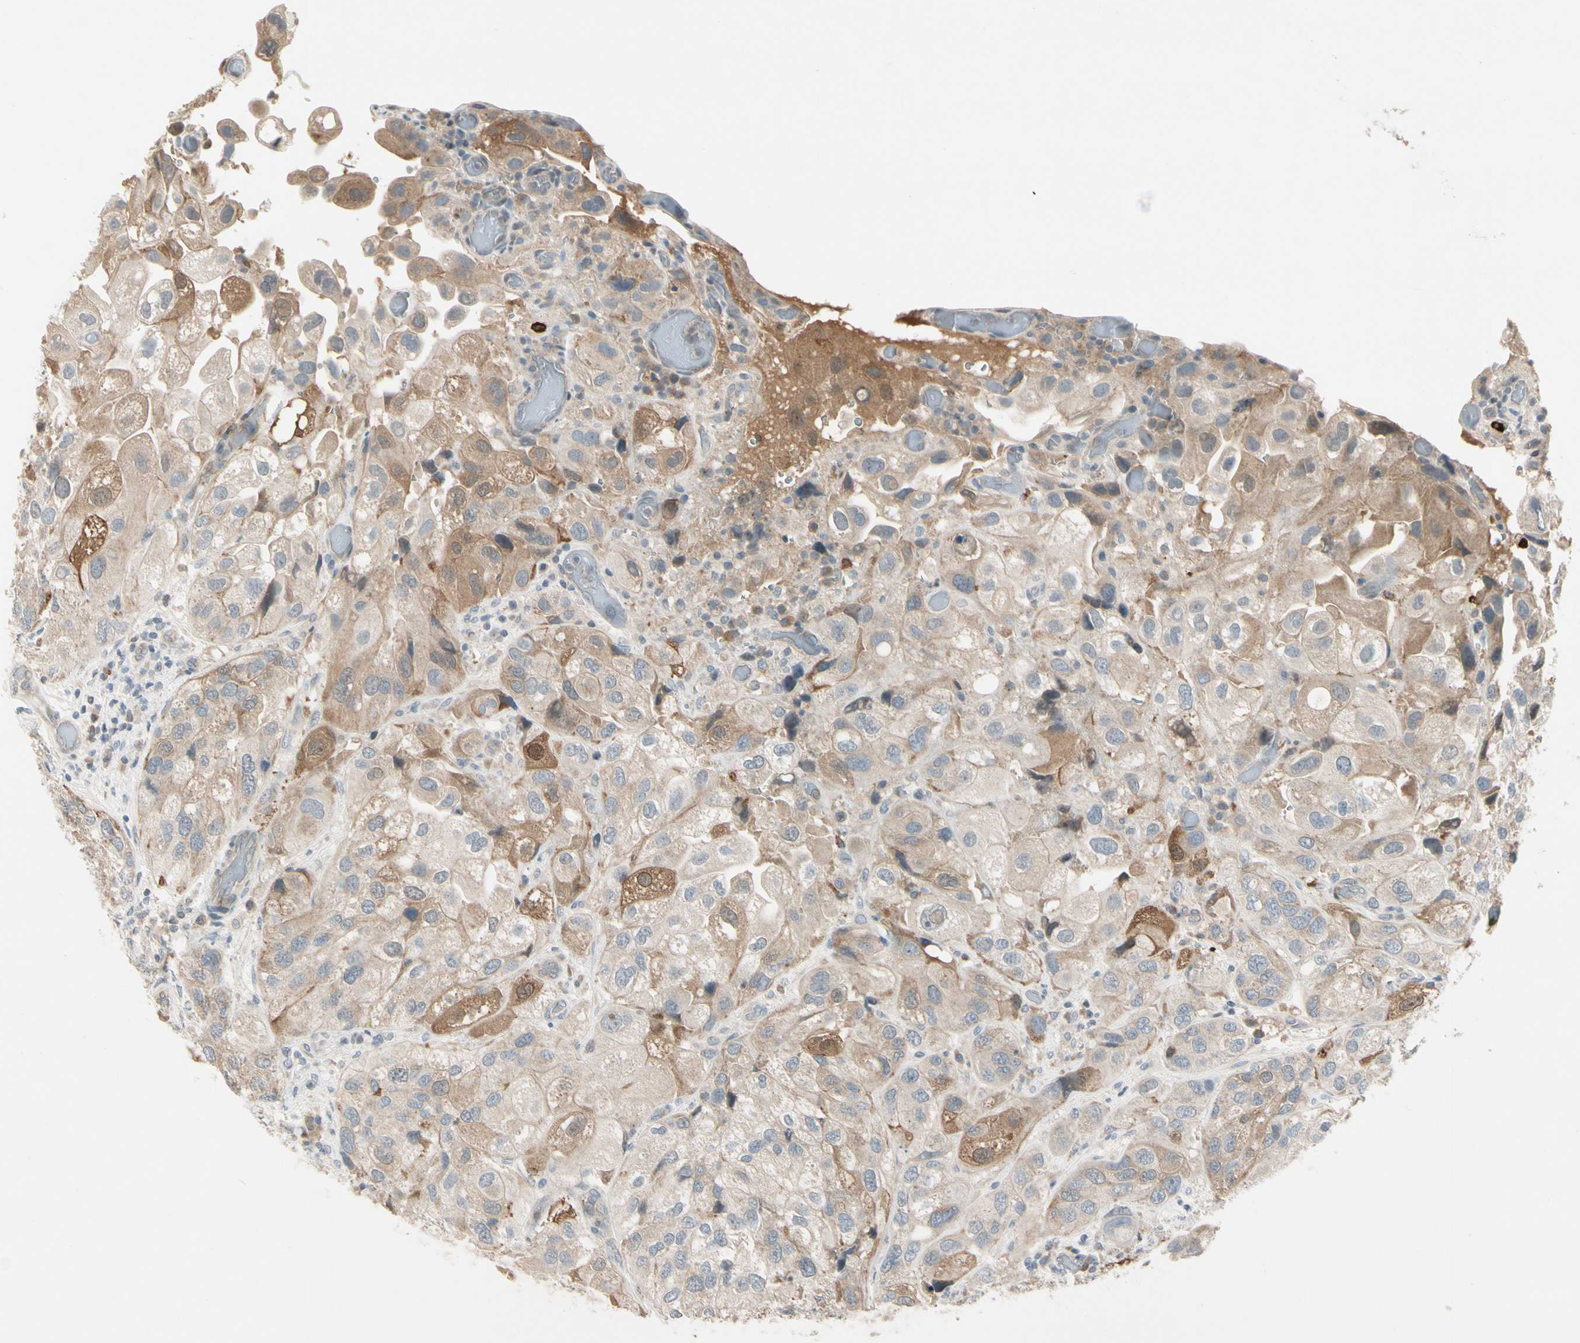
{"staining": {"intensity": "weak", "quantity": ">75%", "location": "cytoplasmic/membranous"}, "tissue": "urothelial cancer", "cell_type": "Tumor cells", "image_type": "cancer", "snomed": [{"axis": "morphology", "description": "Urothelial carcinoma, High grade"}, {"axis": "topography", "description": "Urinary bladder"}], "caption": "Tumor cells demonstrate low levels of weak cytoplasmic/membranous positivity in about >75% of cells in urothelial cancer.", "gene": "ICAM5", "patient": {"sex": "female", "age": 64}}